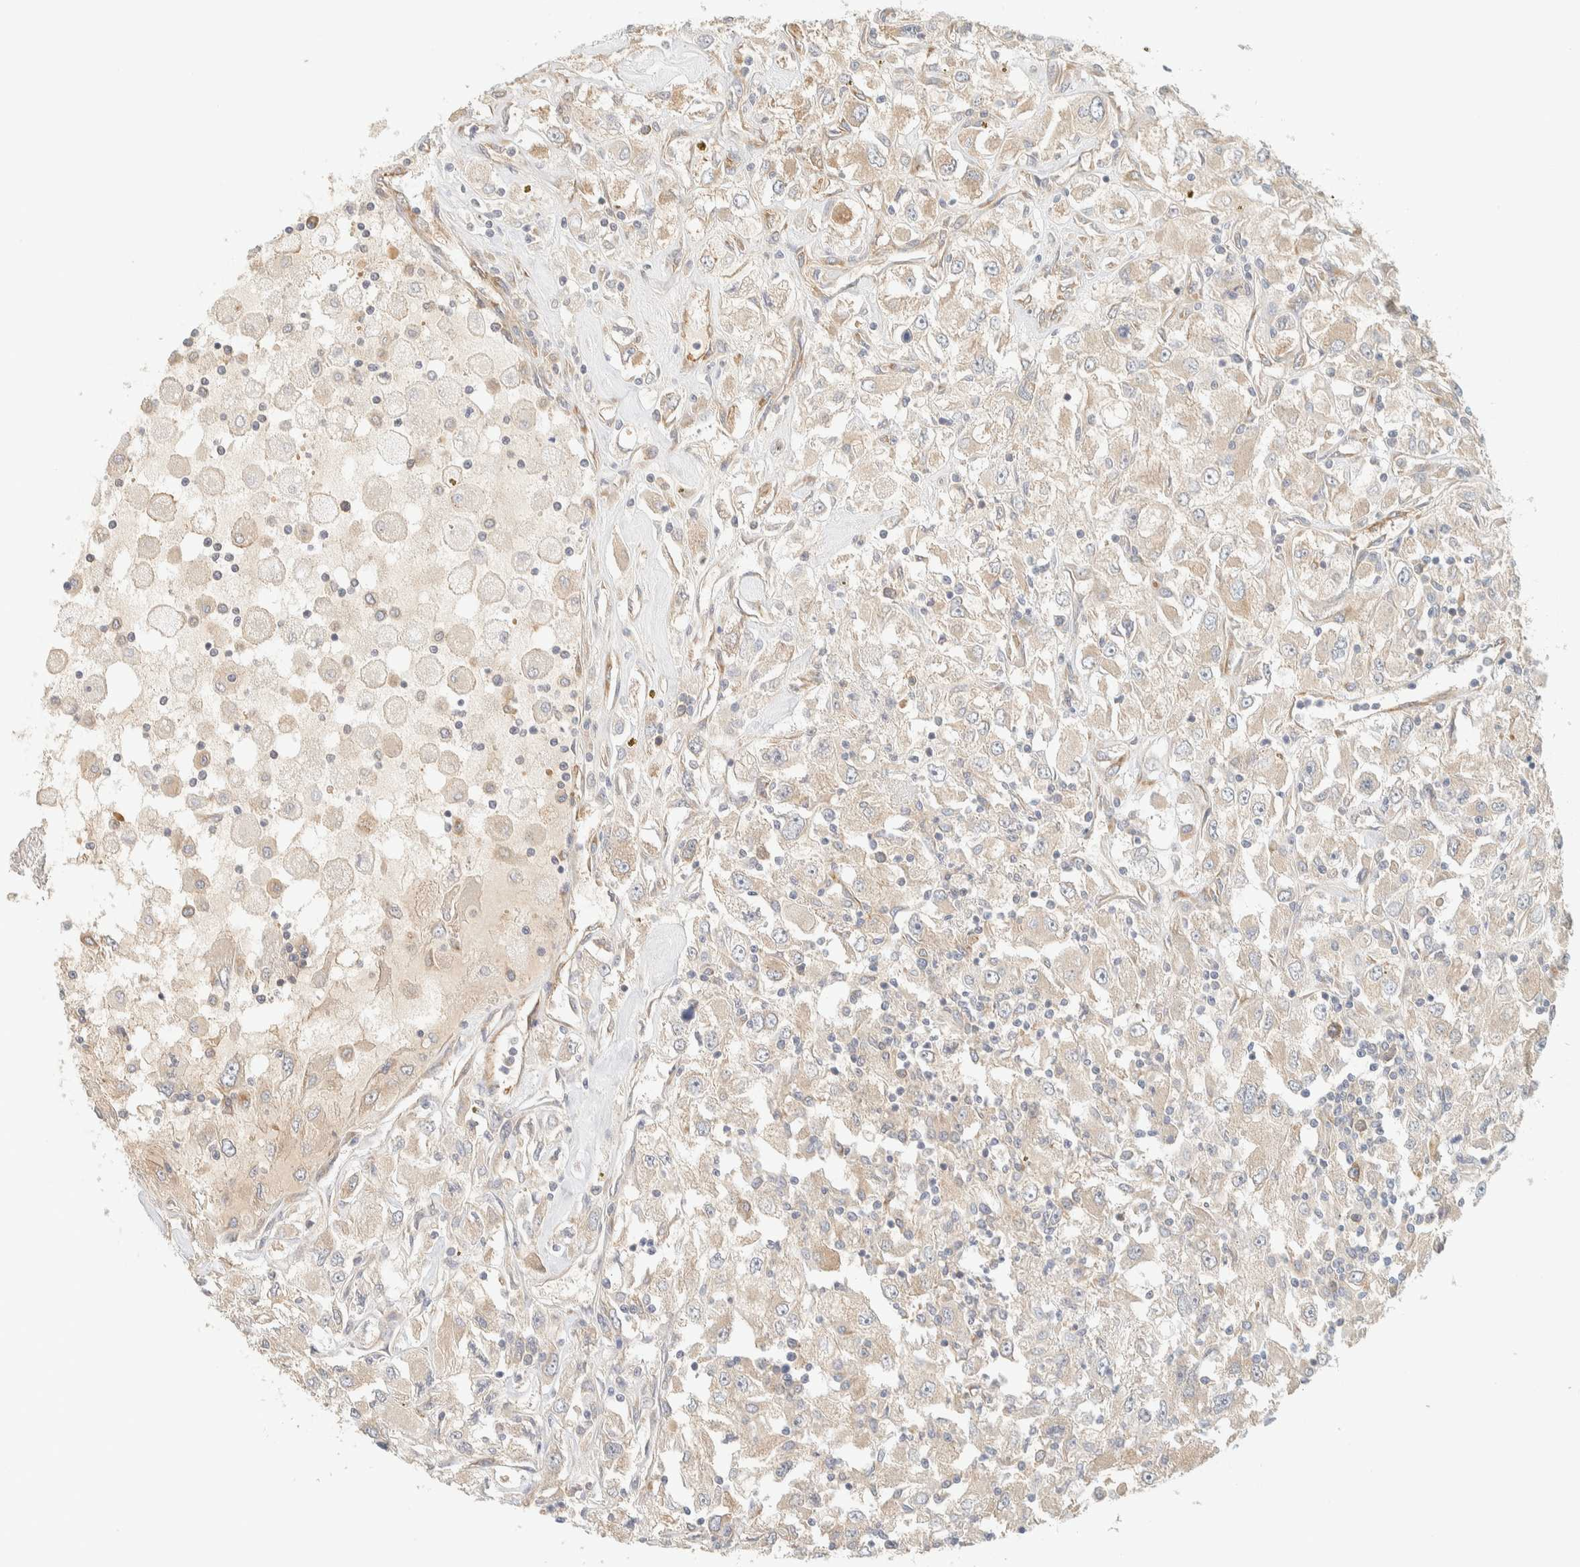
{"staining": {"intensity": "weak", "quantity": "<25%", "location": "cytoplasmic/membranous"}, "tissue": "renal cancer", "cell_type": "Tumor cells", "image_type": "cancer", "snomed": [{"axis": "morphology", "description": "Adenocarcinoma, NOS"}, {"axis": "topography", "description": "Kidney"}], "caption": "Micrograph shows no significant protein positivity in tumor cells of renal cancer (adenocarcinoma). Brightfield microscopy of immunohistochemistry (IHC) stained with DAB (brown) and hematoxylin (blue), captured at high magnification.", "gene": "LIMA1", "patient": {"sex": "female", "age": 52}}